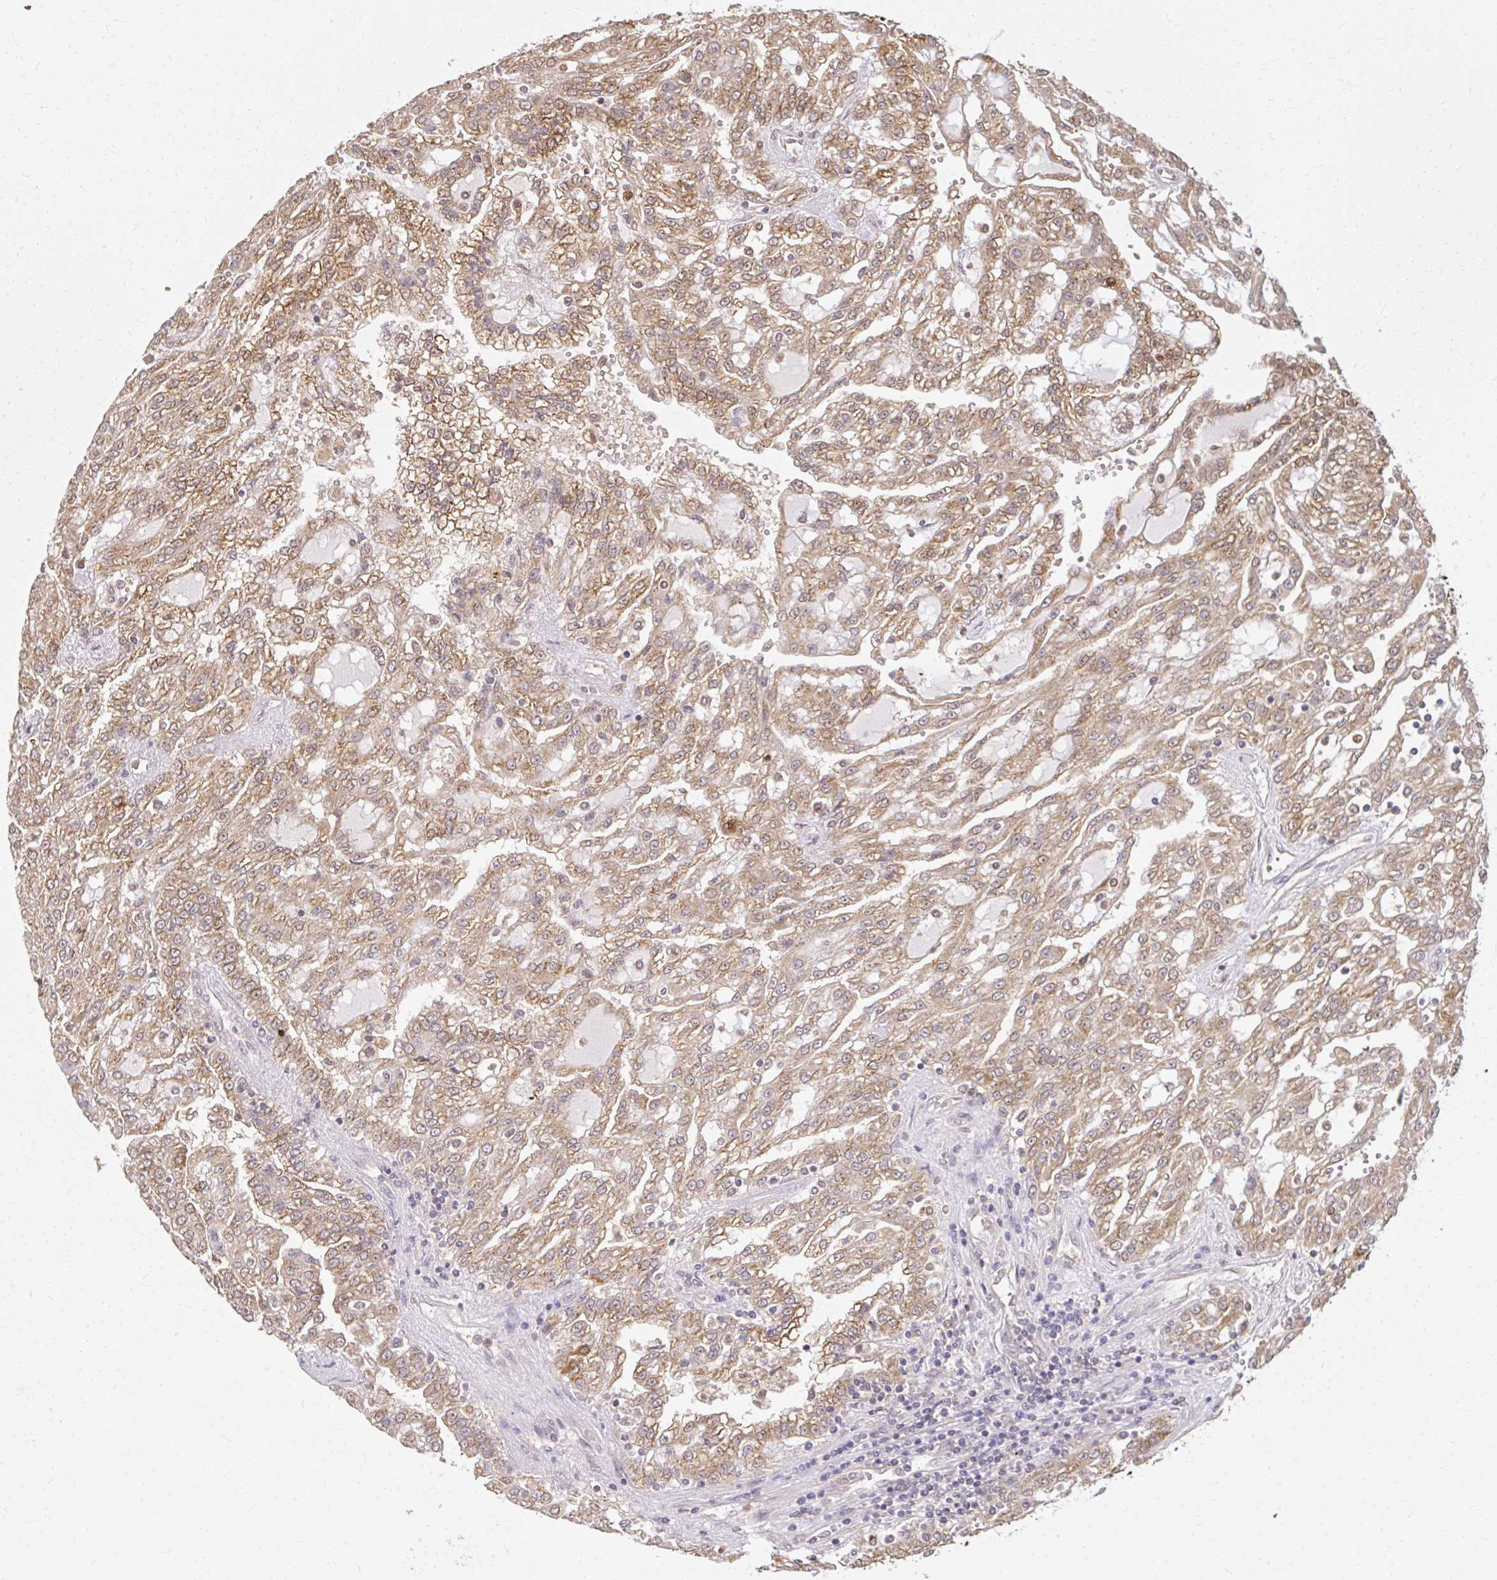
{"staining": {"intensity": "moderate", "quantity": ">75%", "location": "cytoplasmic/membranous"}, "tissue": "renal cancer", "cell_type": "Tumor cells", "image_type": "cancer", "snomed": [{"axis": "morphology", "description": "Adenocarcinoma, NOS"}, {"axis": "topography", "description": "Kidney"}], "caption": "Immunohistochemical staining of human renal adenocarcinoma demonstrates moderate cytoplasmic/membranous protein positivity in about >75% of tumor cells. The staining was performed using DAB (3,3'-diaminobenzidine), with brown indicating positive protein expression. Nuclei are stained blue with hematoxylin.", "gene": "LARS2", "patient": {"sex": "male", "age": 63}}